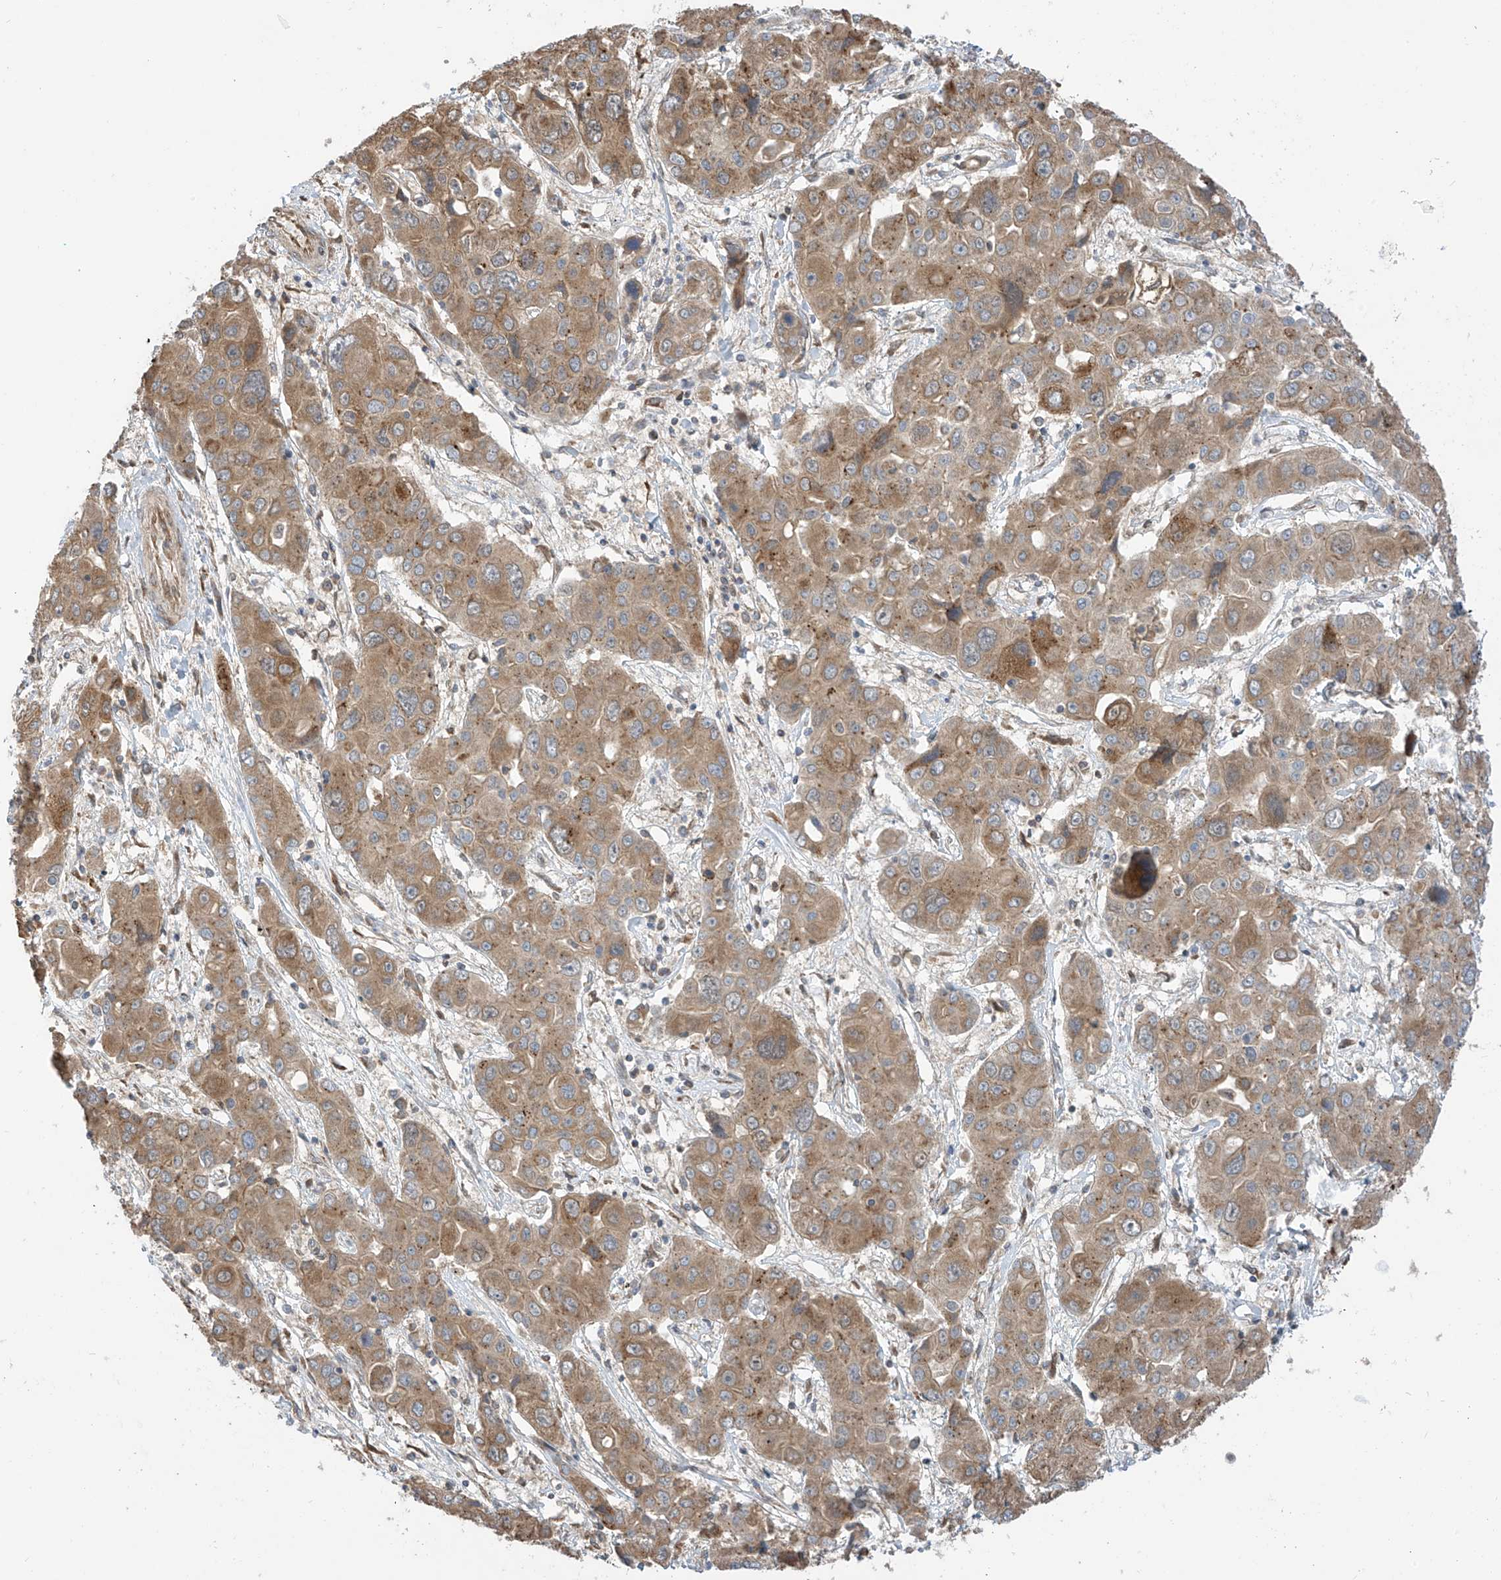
{"staining": {"intensity": "moderate", "quantity": ">75%", "location": "cytoplasmic/membranous"}, "tissue": "liver cancer", "cell_type": "Tumor cells", "image_type": "cancer", "snomed": [{"axis": "morphology", "description": "Cholangiocarcinoma"}, {"axis": "topography", "description": "Liver"}], "caption": "Brown immunohistochemical staining in liver cancer (cholangiocarcinoma) exhibits moderate cytoplasmic/membranous expression in approximately >75% of tumor cells.", "gene": "PNPT1", "patient": {"sex": "male", "age": 67}}